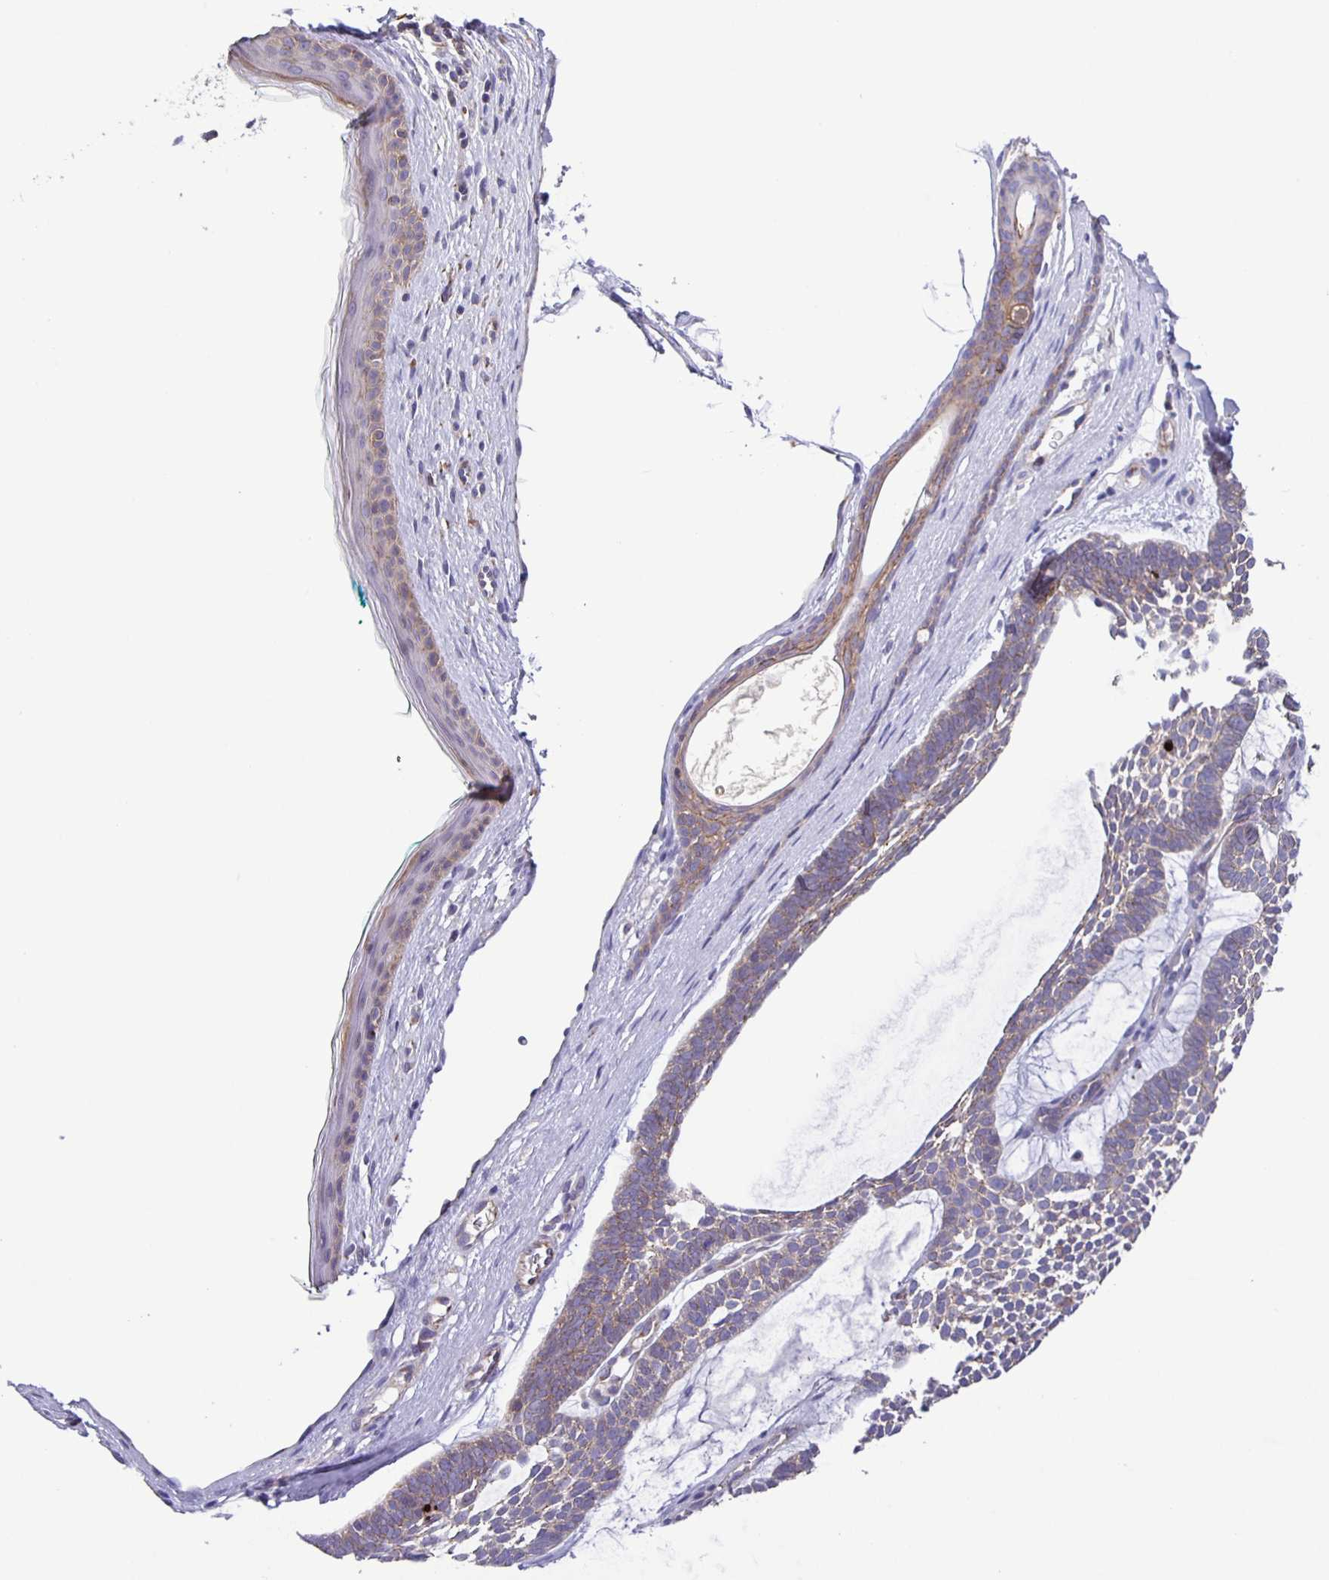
{"staining": {"intensity": "weak", "quantity": "25%-75%", "location": "cytoplasmic/membranous"}, "tissue": "skin cancer", "cell_type": "Tumor cells", "image_type": "cancer", "snomed": [{"axis": "morphology", "description": "Basal cell carcinoma"}, {"axis": "topography", "description": "Skin"}, {"axis": "topography", "description": "Skin of face"}], "caption": "Protein analysis of skin basal cell carcinoma tissue reveals weak cytoplasmic/membranous expression in approximately 25%-75% of tumor cells.", "gene": "JMJD4", "patient": {"sex": "male", "age": 83}}